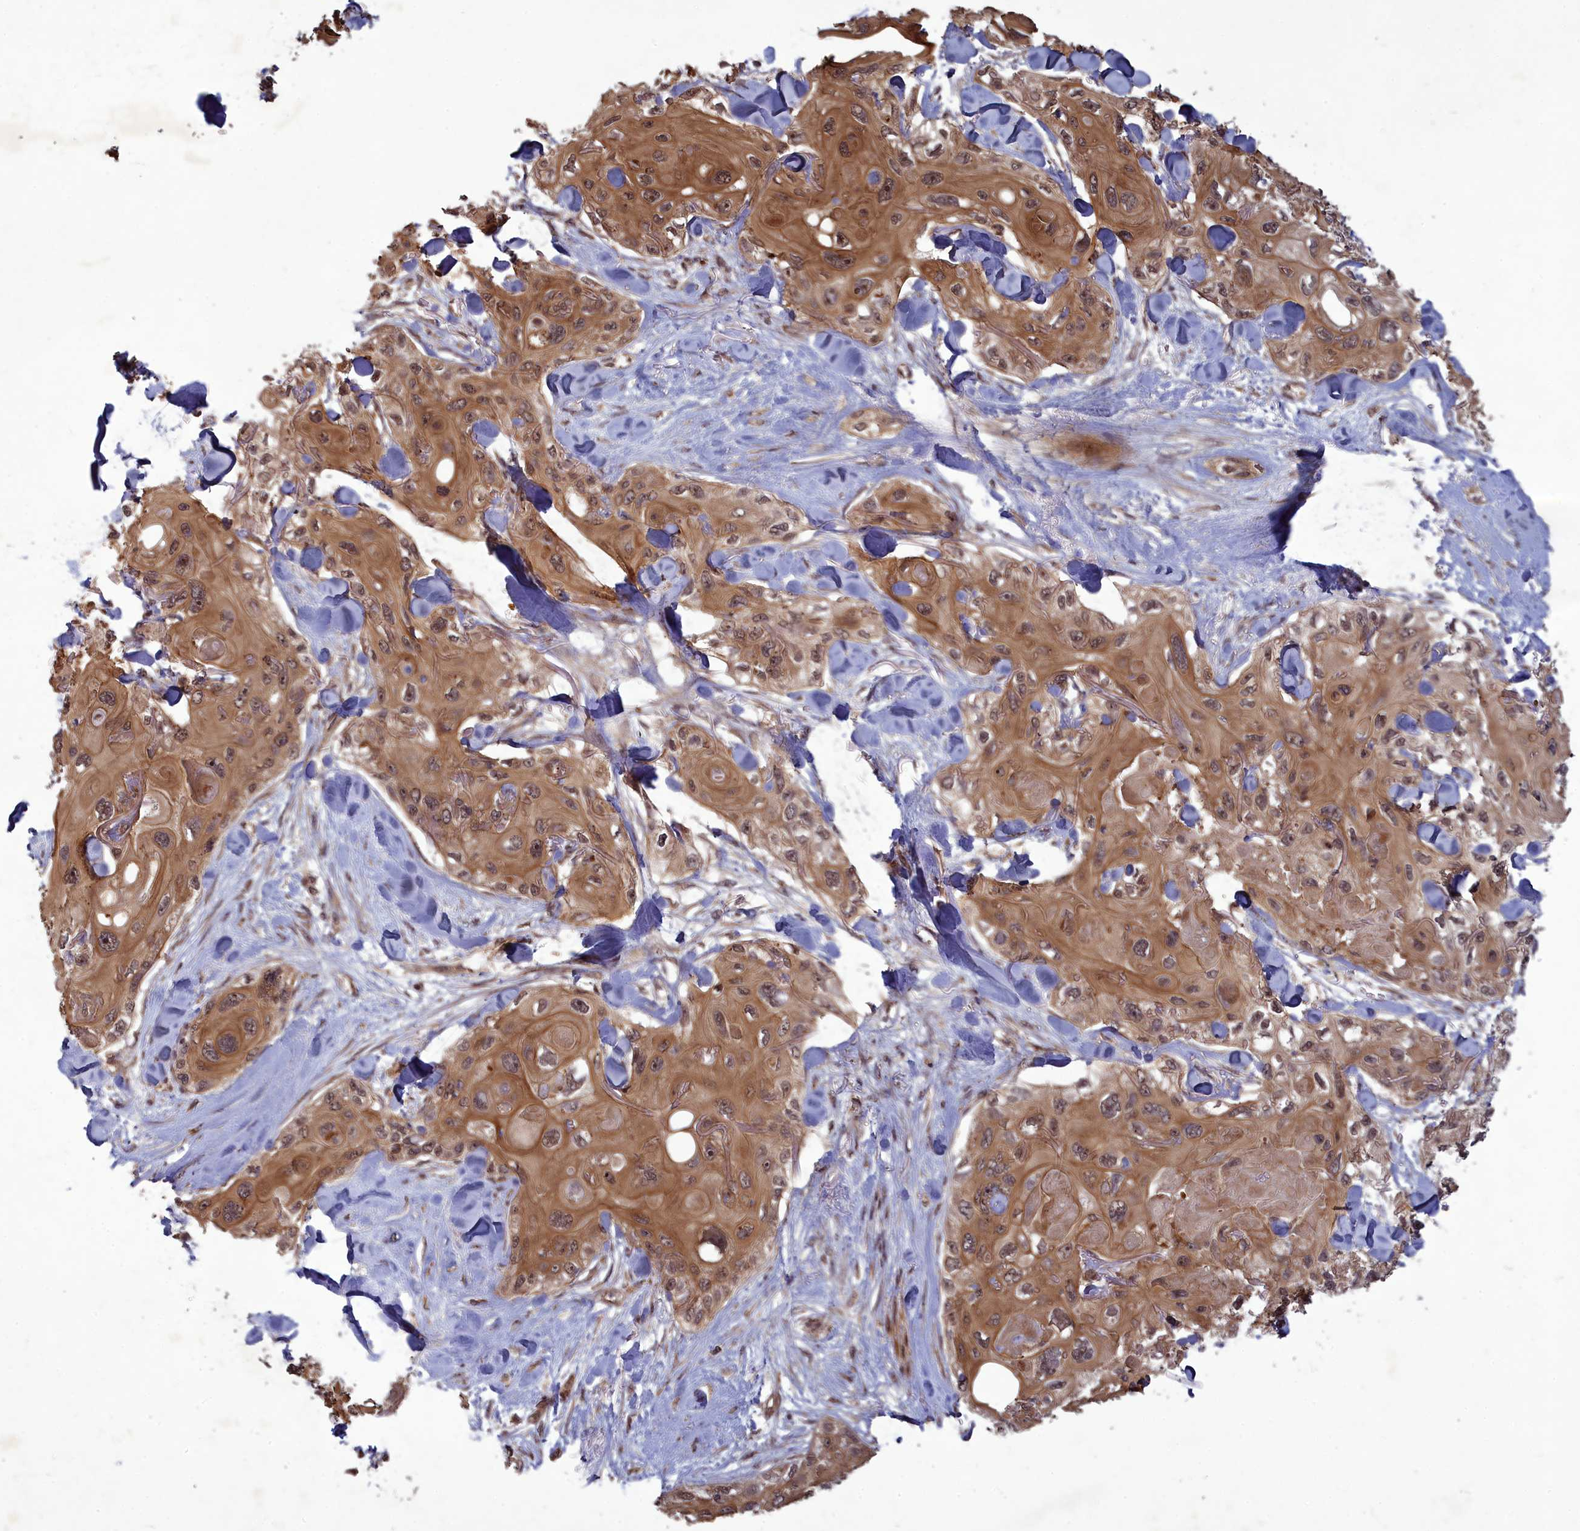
{"staining": {"intensity": "moderate", "quantity": ">75%", "location": "cytoplasmic/membranous,nuclear"}, "tissue": "skin cancer", "cell_type": "Tumor cells", "image_type": "cancer", "snomed": [{"axis": "morphology", "description": "Normal tissue, NOS"}, {"axis": "morphology", "description": "Squamous cell carcinoma, NOS"}, {"axis": "topography", "description": "Skin"}], "caption": "An IHC micrograph of neoplastic tissue is shown. Protein staining in brown highlights moderate cytoplasmic/membranous and nuclear positivity in skin cancer (squamous cell carcinoma) within tumor cells.", "gene": "SRMS", "patient": {"sex": "male", "age": 72}}